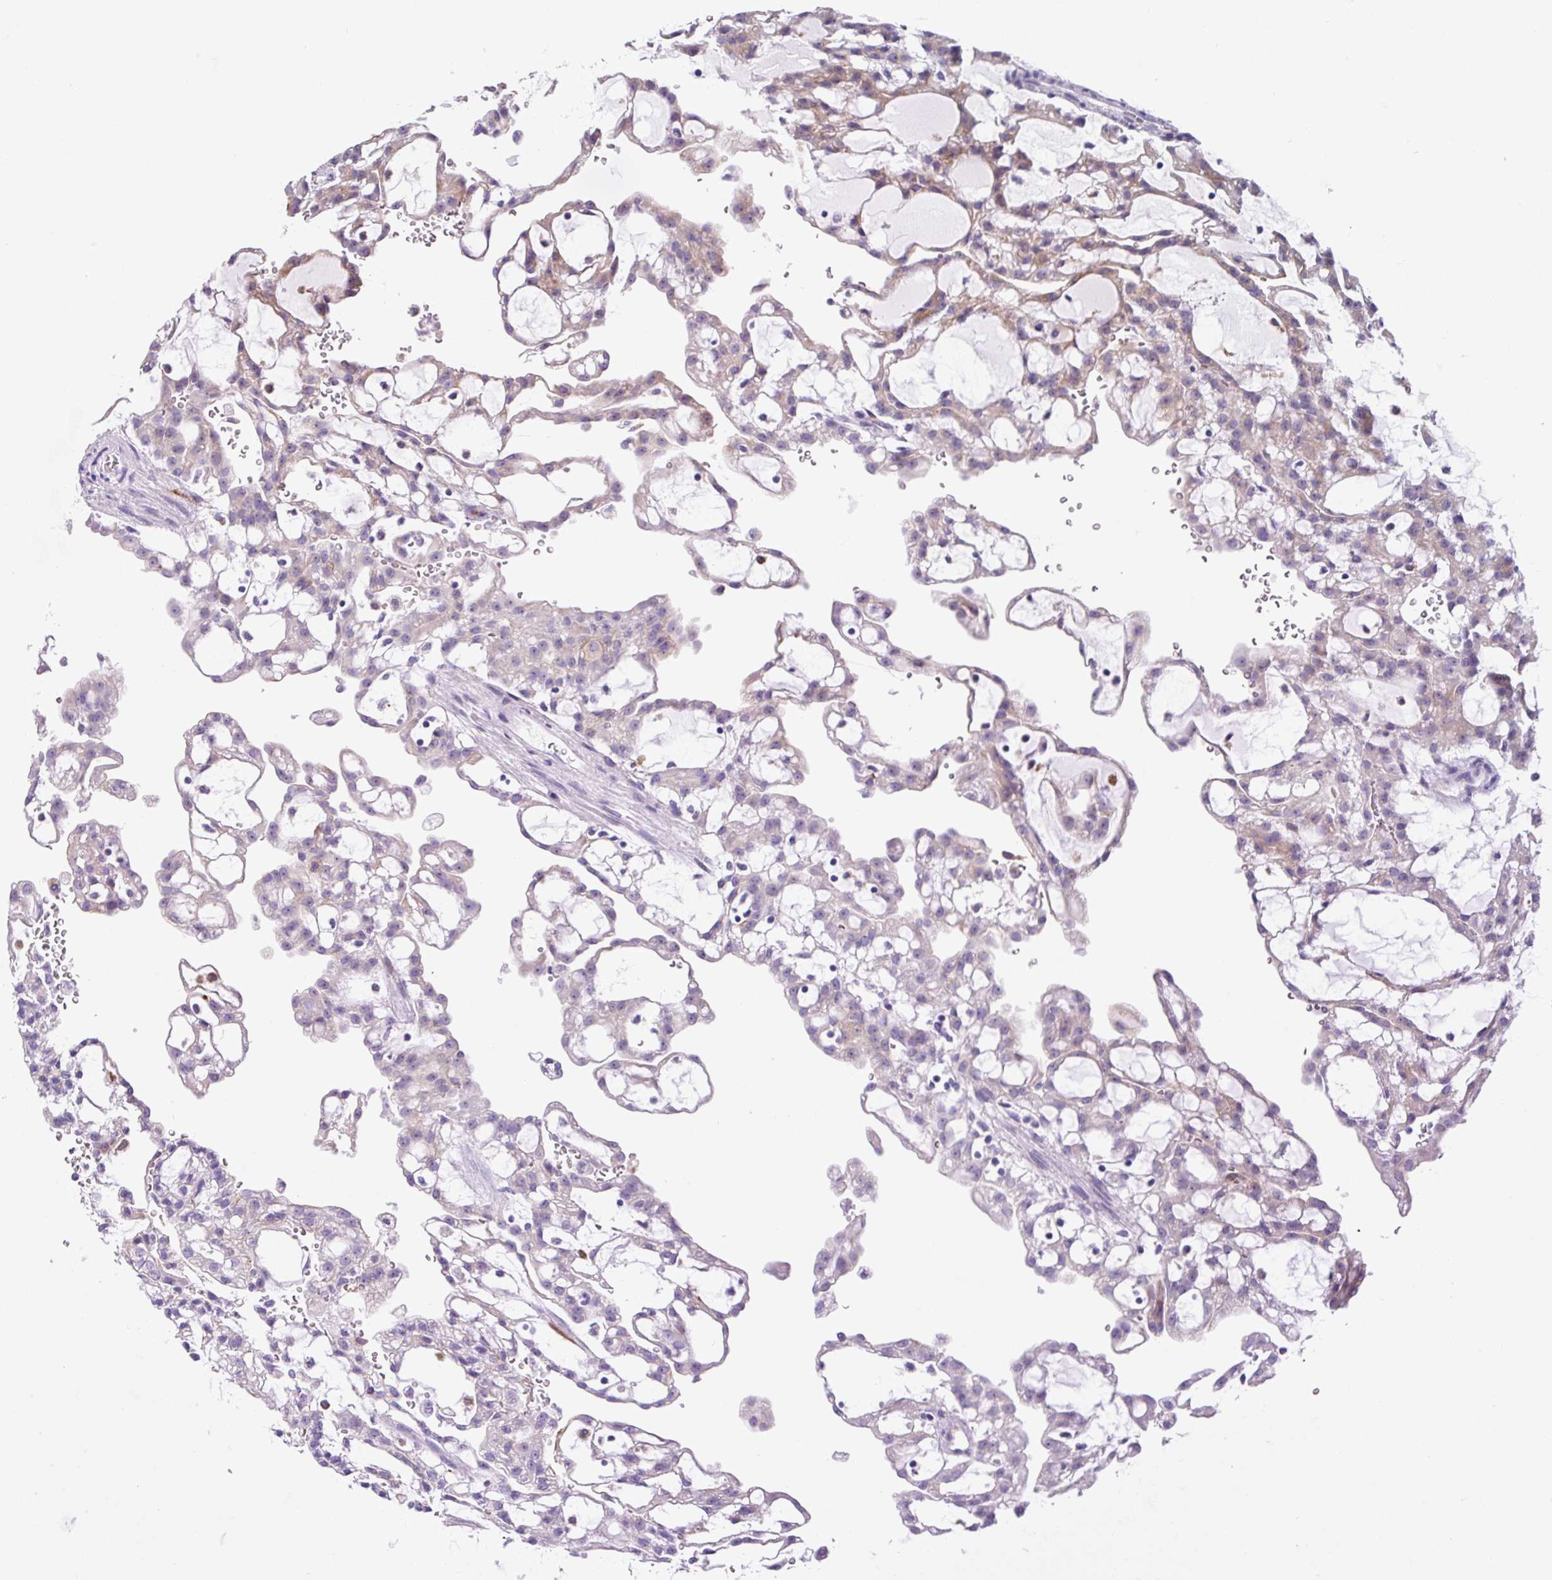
{"staining": {"intensity": "negative", "quantity": "none", "location": "none"}, "tissue": "renal cancer", "cell_type": "Tumor cells", "image_type": "cancer", "snomed": [{"axis": "morphology", "description": "Adenocarcinoma, NOS"}, {"axis": "topography", "description": "Kidney"}], "caption": "Immunohistochemical staining of adenocarcinoma (renal) demonstrates no significant staining in tumor cells. (Stains: DAB (3,3'-diaminobenzidine) immunohistochemistry (IHC) with hematoxylin counter stain, Microscopy: brightfield microscopy at high magnification).", "gene": "ASB4", "patient": {"sex": "male", "age": 63}}